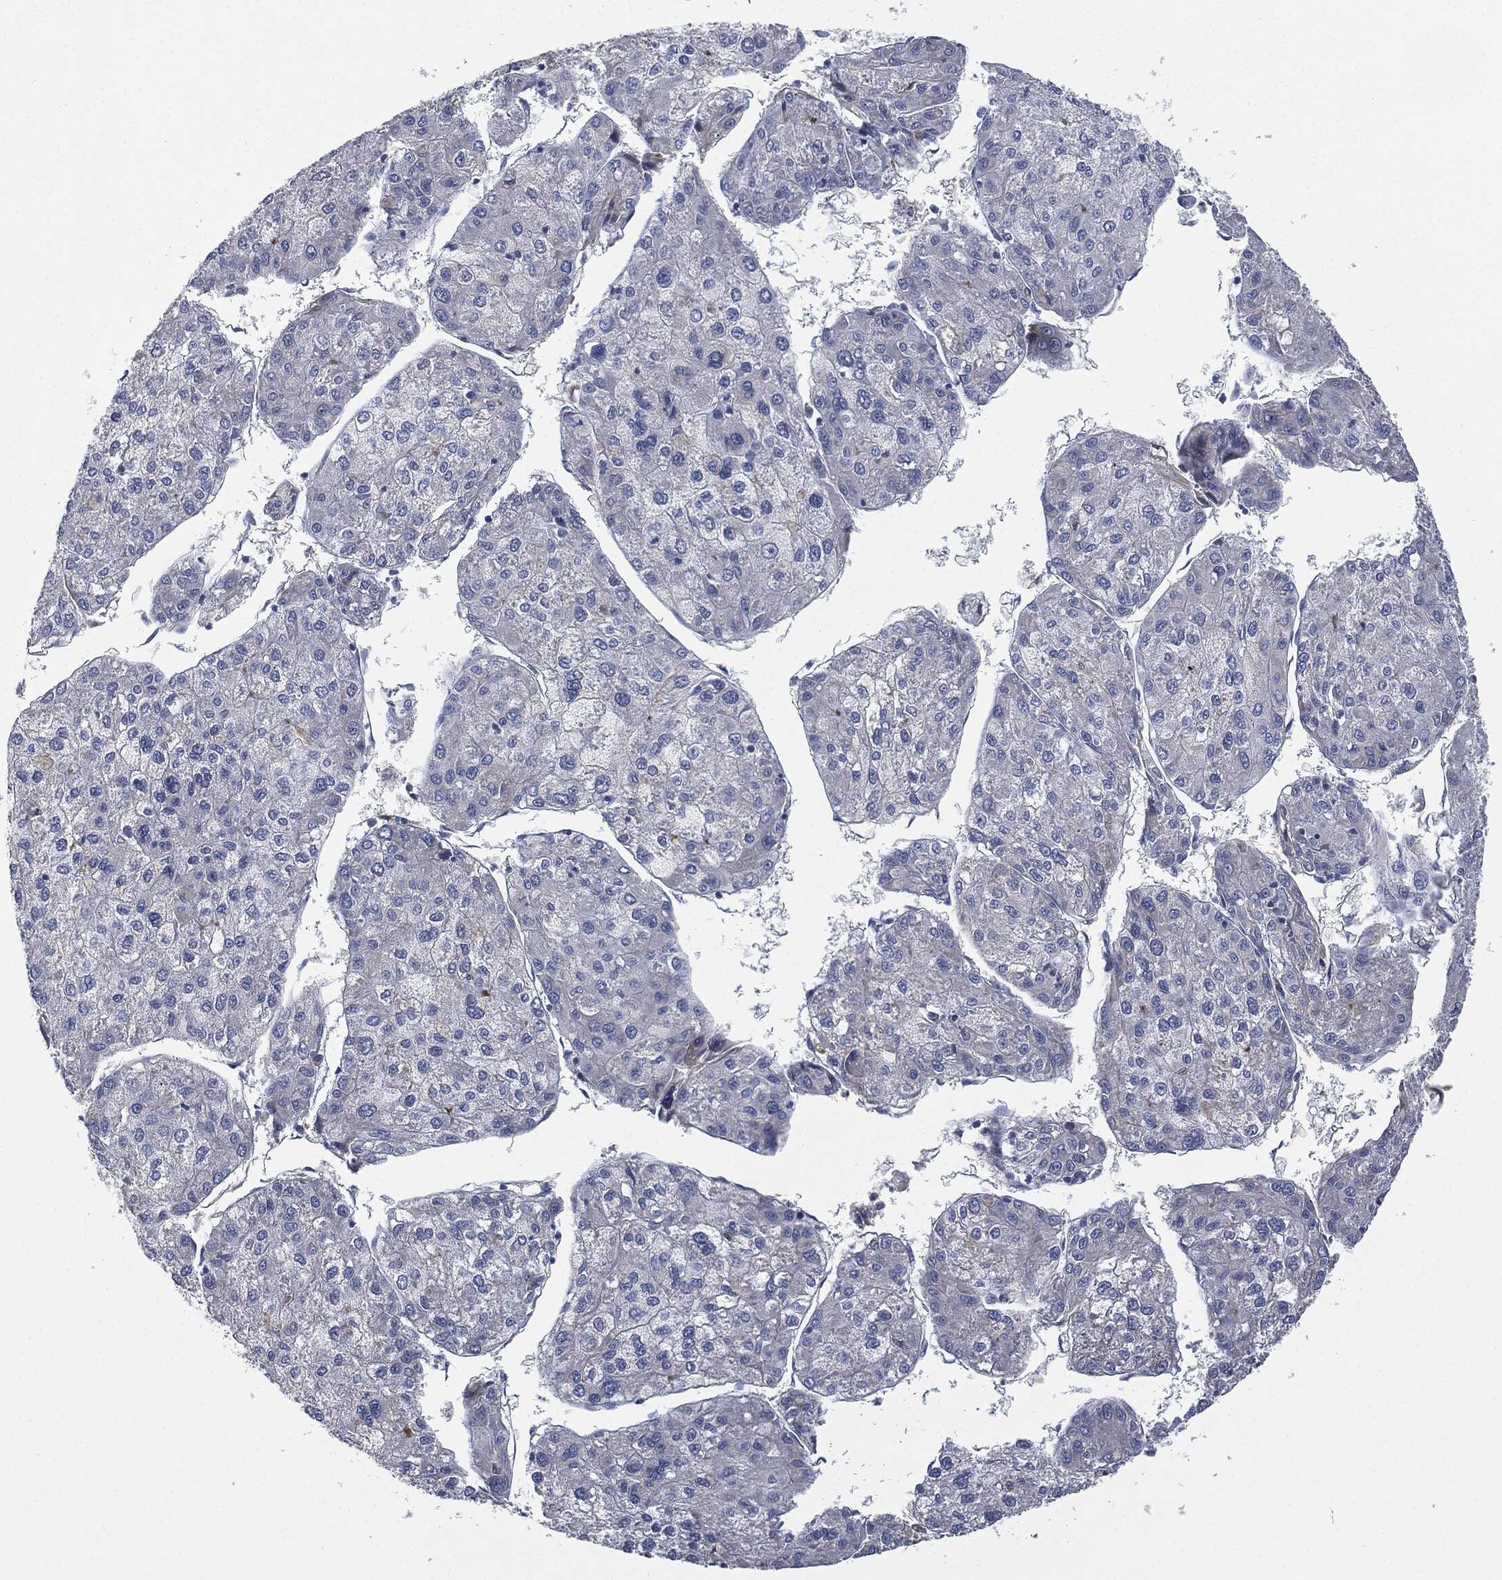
{"staining": {"intensity": "negative", "quantity": "none", "location": "none"}, "tissue": "liver cancer", "cell_type": "Tumor cells", "image_type": "cancer", "snomed": [{"axis": "morphology", "description": "Carcinoma, Hepatocellular, NOS"}, {"axis": "topography", "description": "Liver"}], "caption": "Immunohistochemical staining of human liver hepatocellular carcinoma demonstrates no significant expression in tumor cells.", "gene": "SIGLEC9", "patient": {"sex": "male", "age": 43}}